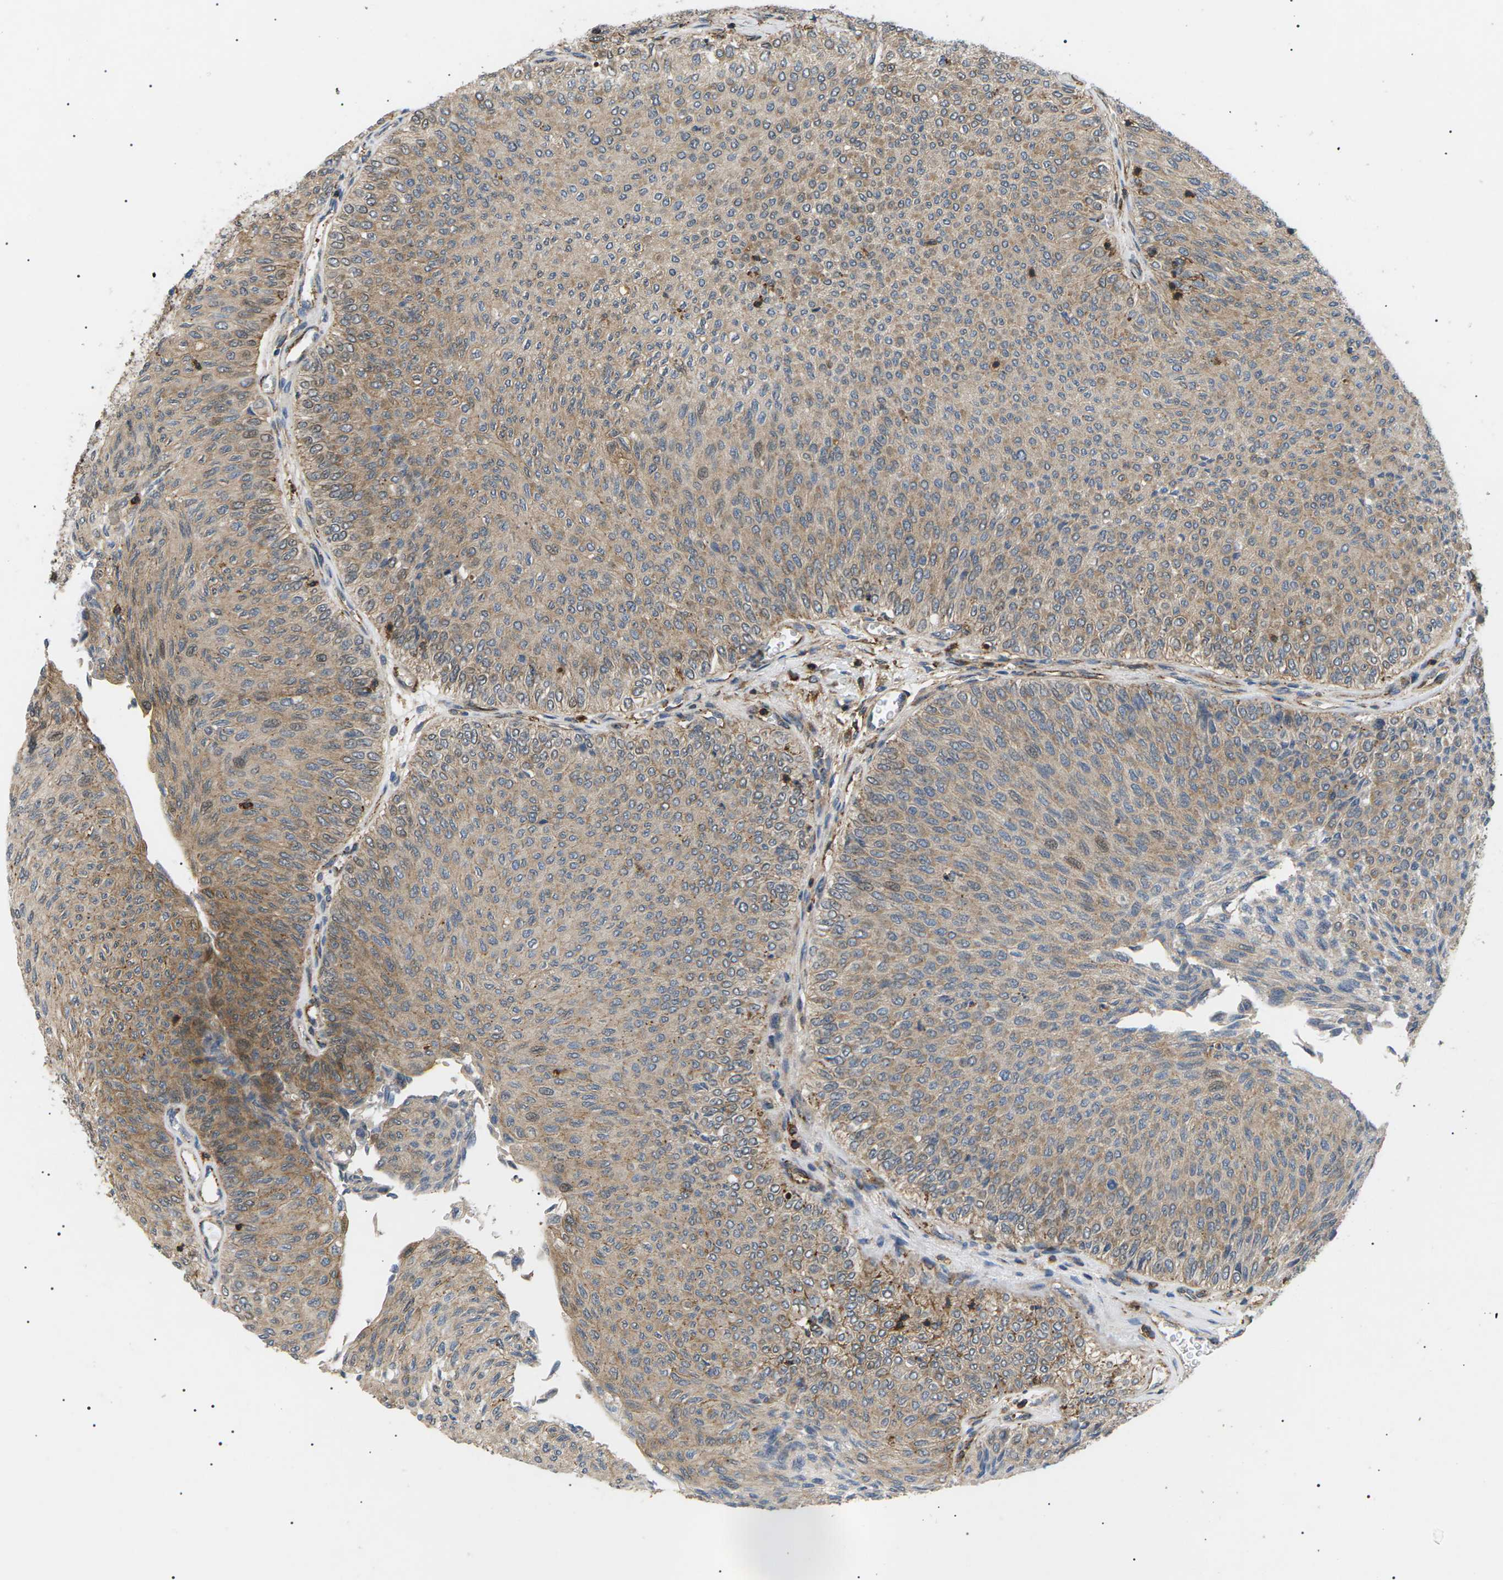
{"staining": {"intensity": "moderate", "quantity": ">75%", "location": "cytoplasmic/membranous"}, "tissue": "urothelial cancer", "cell_type": "Tumor cells", "image_type": "cancer", "snomed": [{"axis": "morphology", "description": "Urothelial carcinoma, Low grade"}, {"axis": "topography", "description": "Urinary bladder"}], "caption": "Immunohistochemical staining of low-grade urothelial carcinoma reveals medium levels of moderate cytoplasmic/membranous staining in about >75% of tumor cells.", "gene": "TMTC4", "patient": {"sex": "male", "age": 78}}